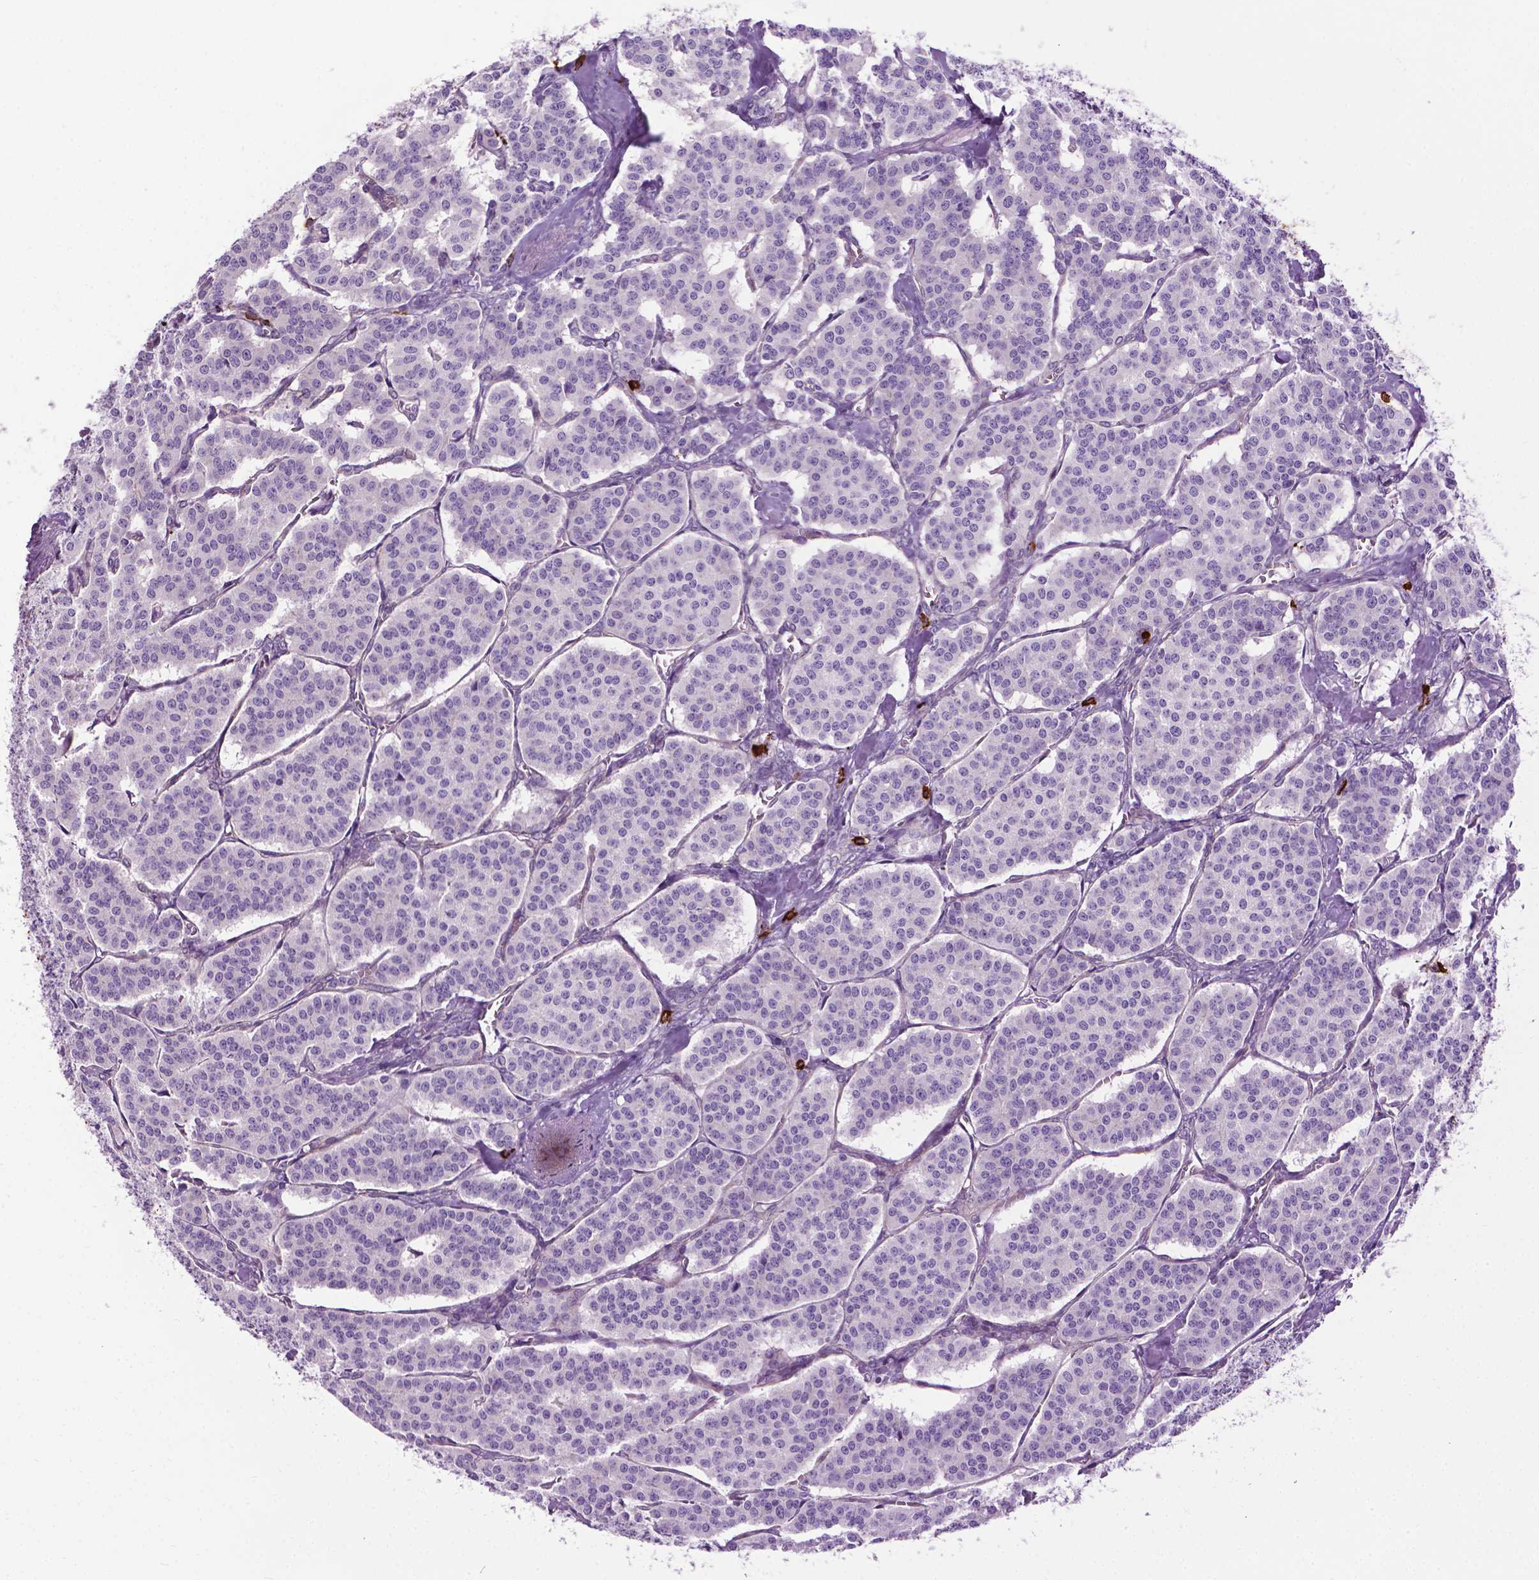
{"staining": {"intensity": "negative", "quantity": "none", "location": "none"}, "tissue": "carcinoid", "cell_type": "Tumor cells", "image_type": "cancer", "snomed": [{"axis": "morphology", "description": "Carcinoid, malignant, NOS"}, {"axis": "topography", "description": "Lung"}], "caption": "An immunohistochemistry (IHC) photomicrograph of malignant carcinoid is shown. There is no staining in tumor cells of malignant carcinoid. (DAB (3,3'-diaminobenzidine) IHC visualized using brightfield microscopy, high magnification).", "gene": "SPECC1L", "patient": {"sex": "female", "age": 46}}